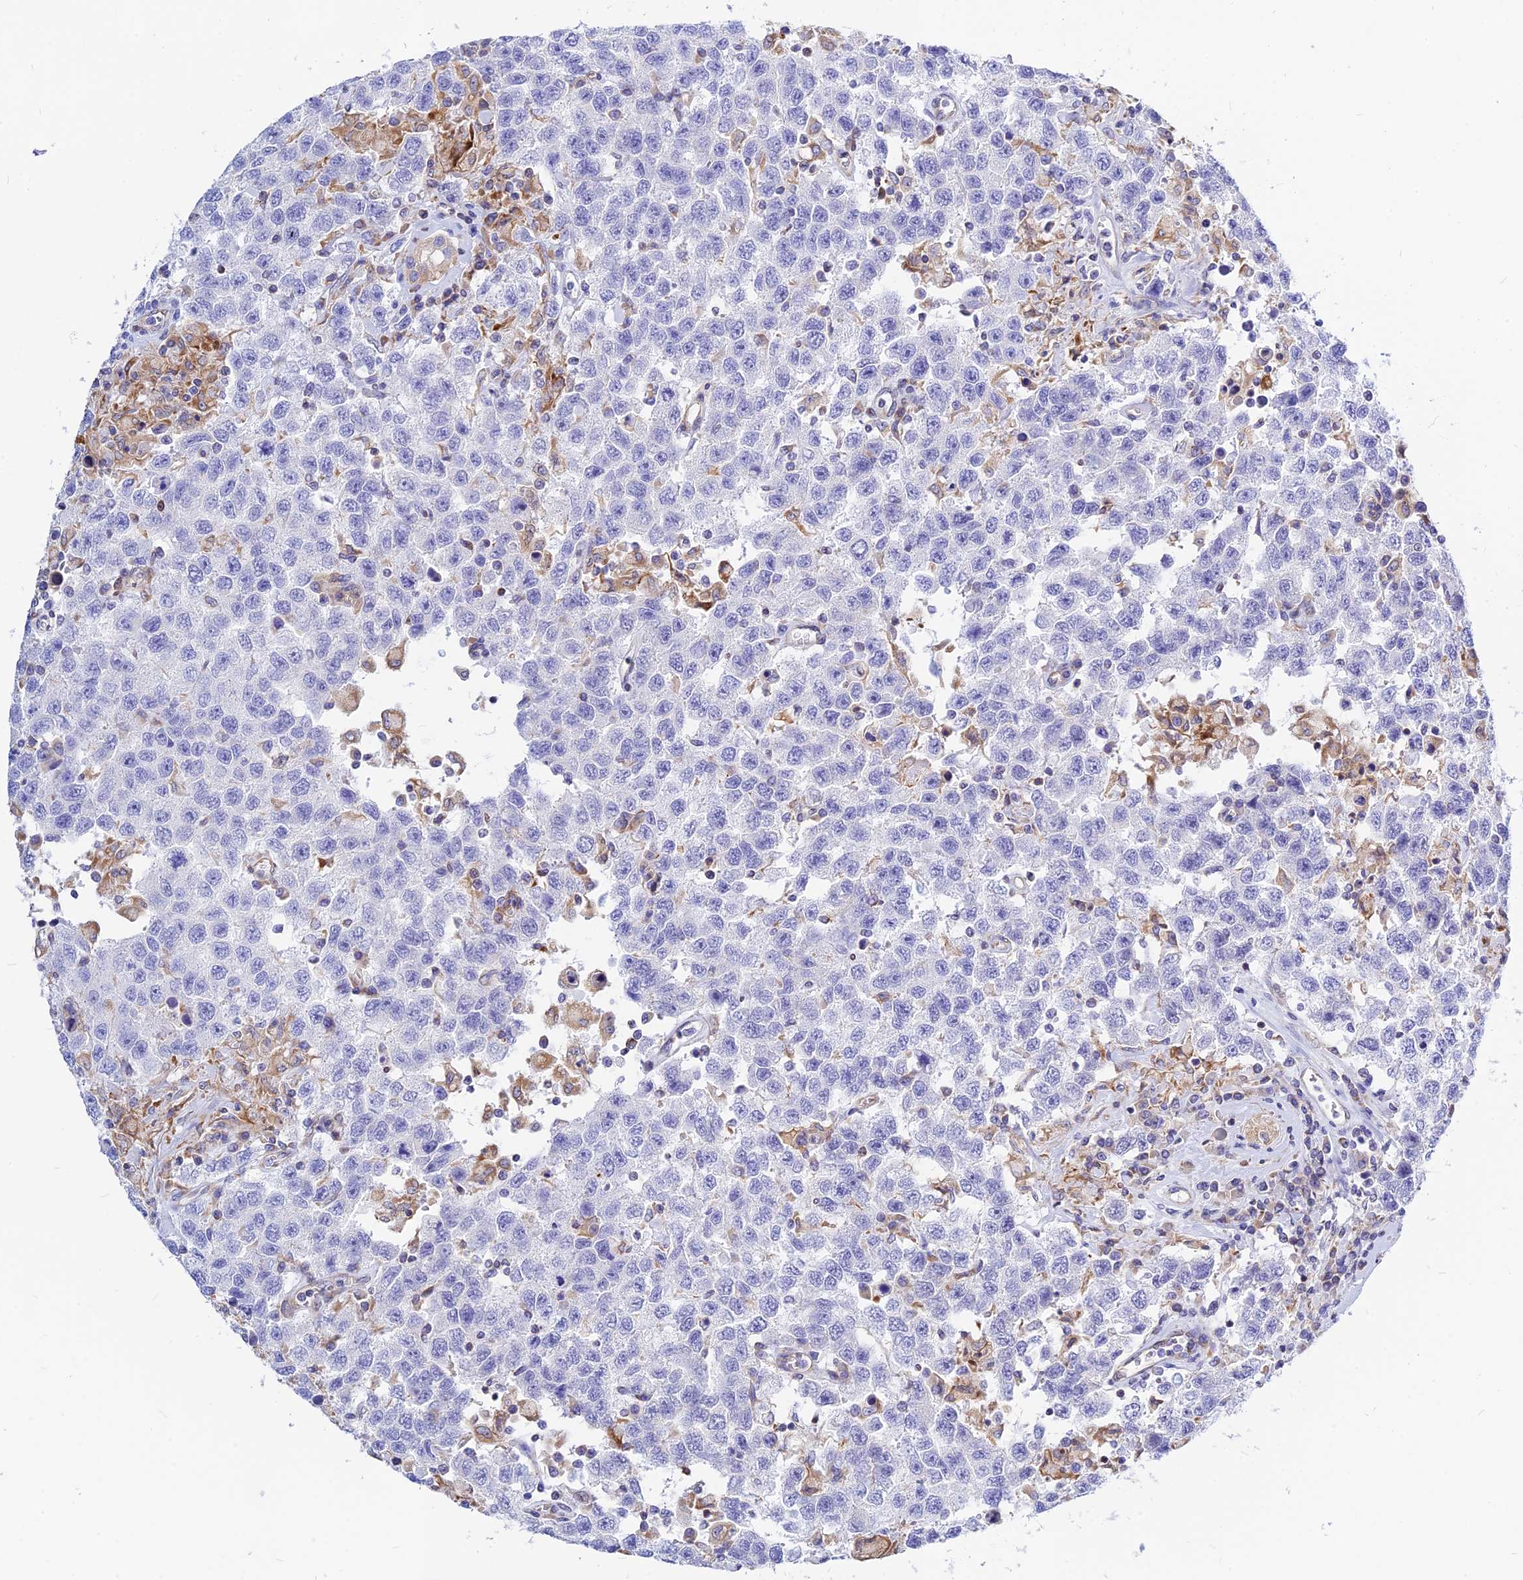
{"staining": {"intensity": "negative", "quantity": "none", "location": "none"}, "tissue": "testis cancer", "cell_type": "Tumor cells", "image_type": "cancer", "snomed": [{"axis": "morphology", "description": "Seminoma, NOS"}, {"axis": "topography", "description": "Testis"}], "caption": "Histopathology image shows no significant protein expression in tumor cells of seminoma (testis).", "gene": "CNOT6", "patient": {"sex": "male", "age": 41}}